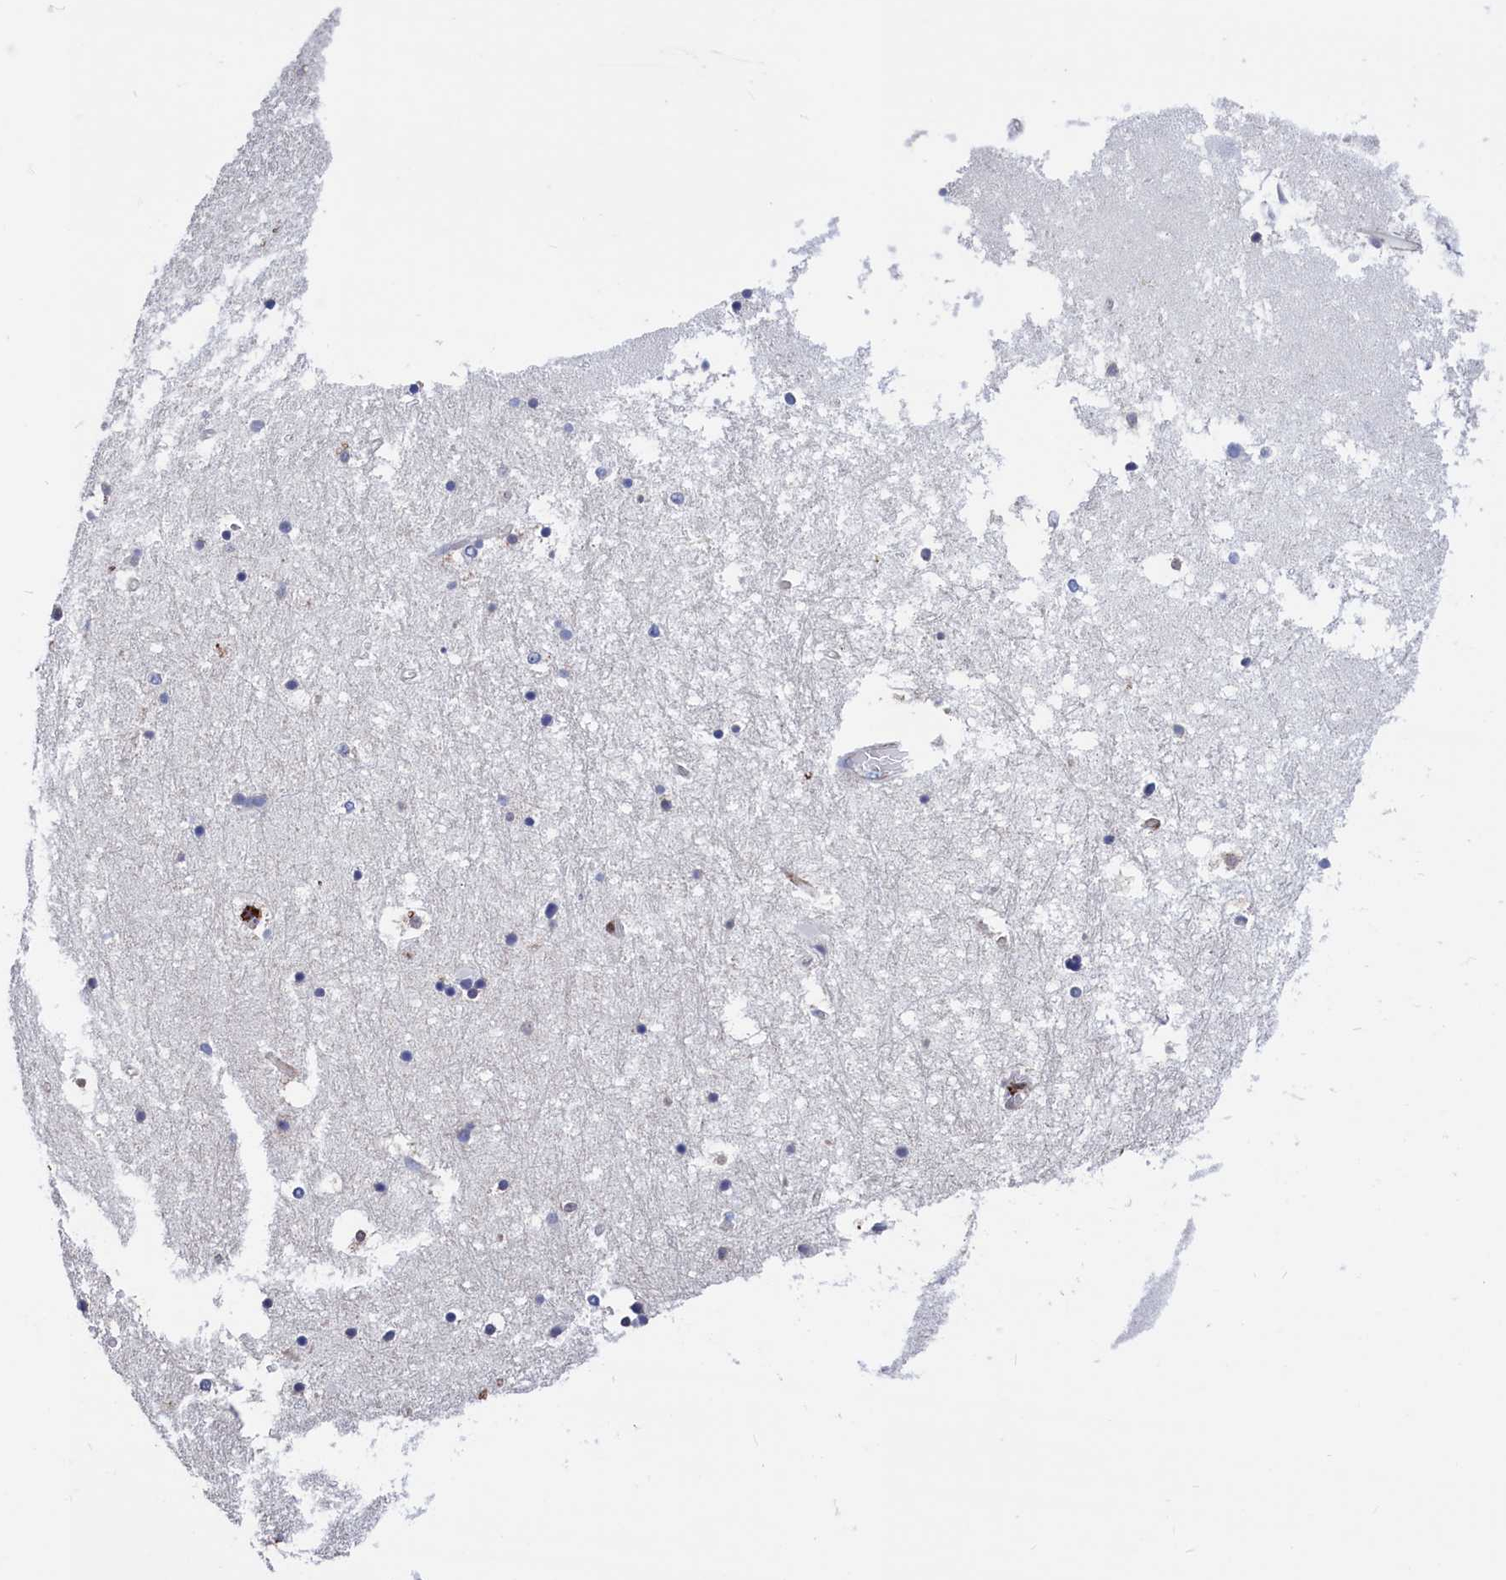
{"staining": {"intensity": "negative", "quantity": "none", "location": "none"}, "tissue": "hippocampus", "cell_type": "Glial cells", "image_type": "normal", "snomed": [{"axis": "morphology", "description": "Normal tissue, NOS"}, {"axis": "topography", "description": "Hippocampus"}], "caption": "Immunohistochemistry micrograph of normal hippocampus: hippocampus stained with DAB demonstrates no significant protein staining in glial cells.", "gene": "CRIP1", "patient": {"sex": "female", "age": 52}}